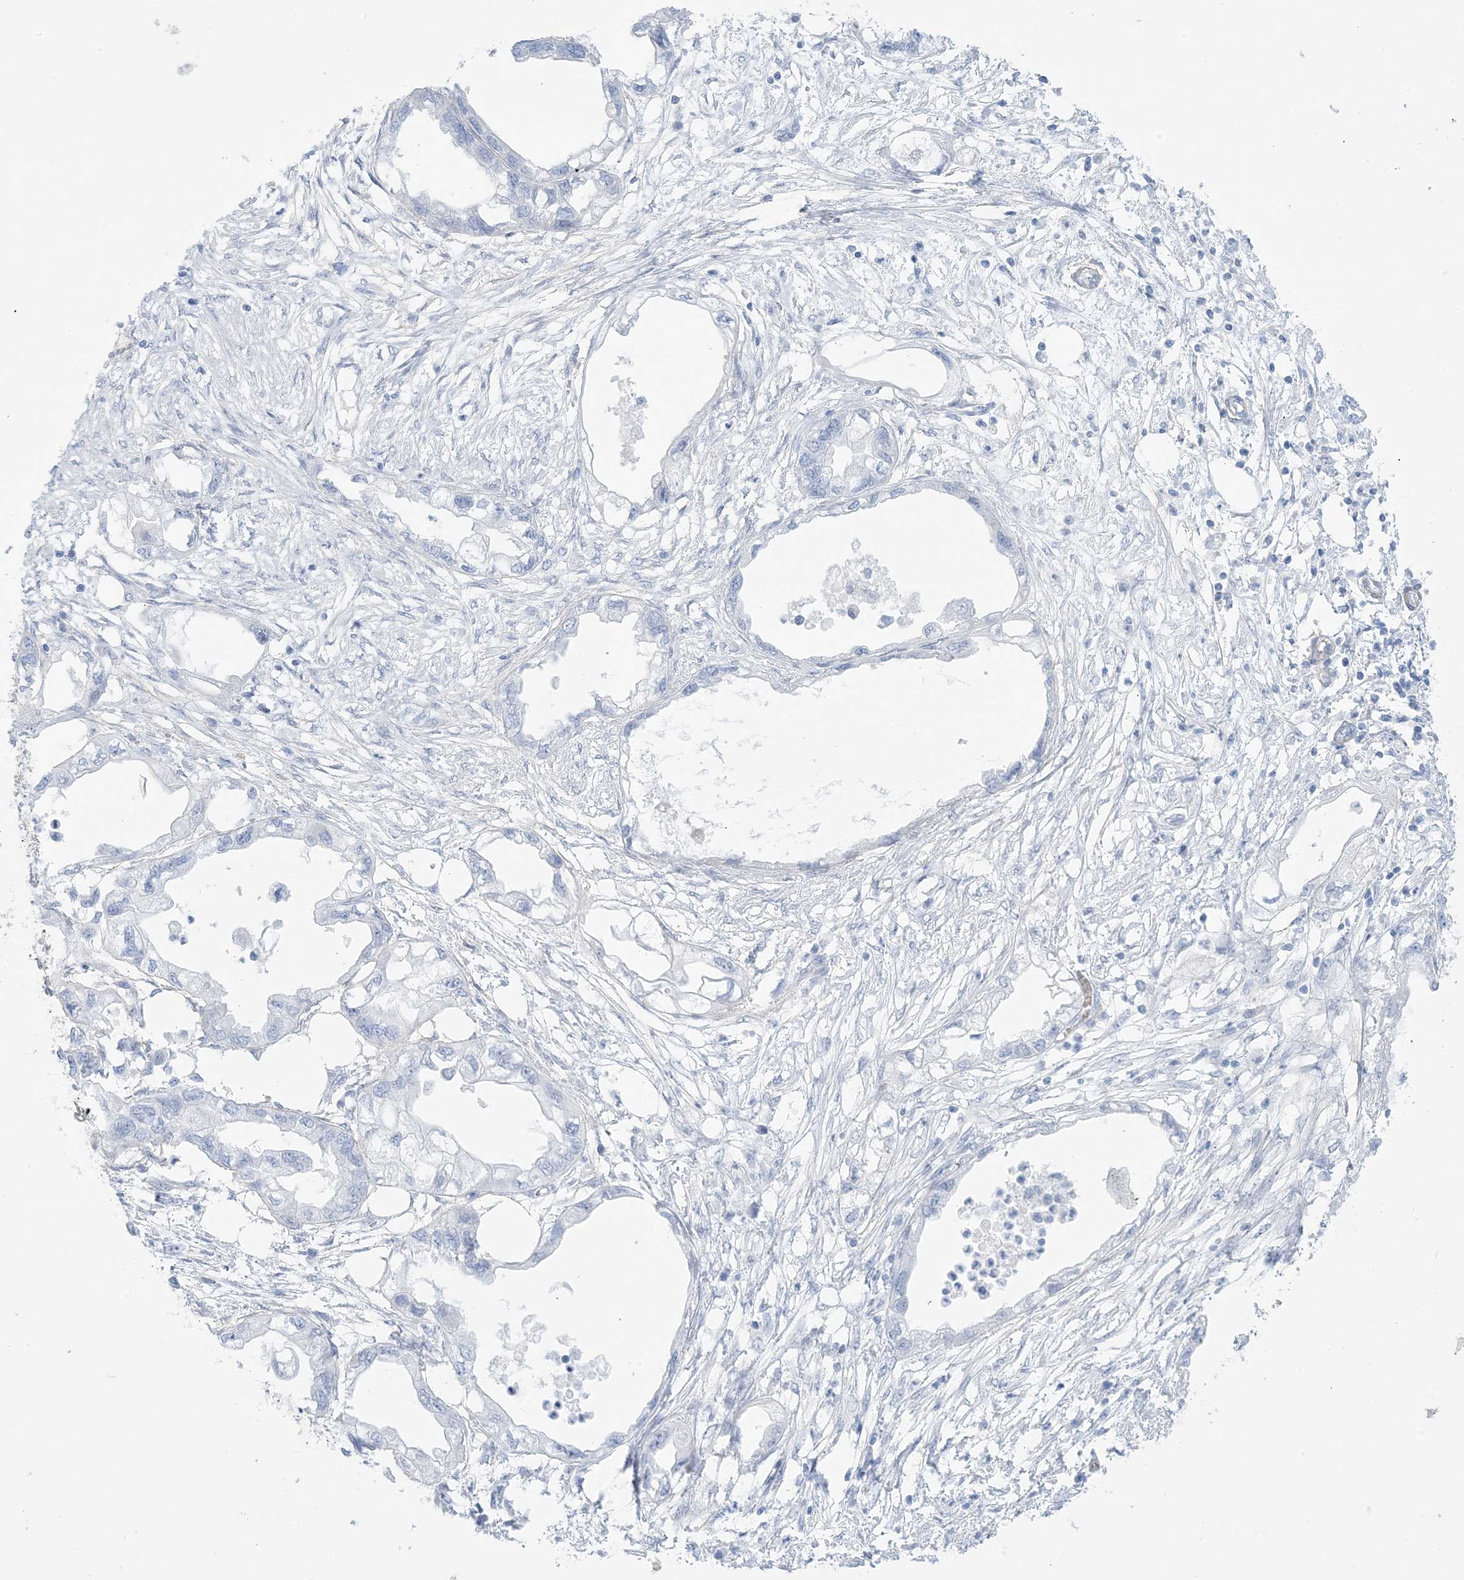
{"staining": {"intensity": "negative", "quantity": "none", "location": "none"}, "tissue": "endometrial cancer", "cell_type": "Tumor cells", "image_type": "cancer", "snomed": [{"axis": "morphology", "description": "Adenocarcinoma, NOS"}, {"axis": "morphology", "description": "Adenocarcinoma, metastatic, NOS"}, {"axis": "topography", "description": "Adipose tissue"}, {"axis": "topography", "description": "Endometrium"}], "caption": "The photomicrograph demonstrates no staining of tumor cells in endometrial cancer (adenocarcinoma).", "gene": "AGXT", "patient": {"sex": "female", "age": 67}}